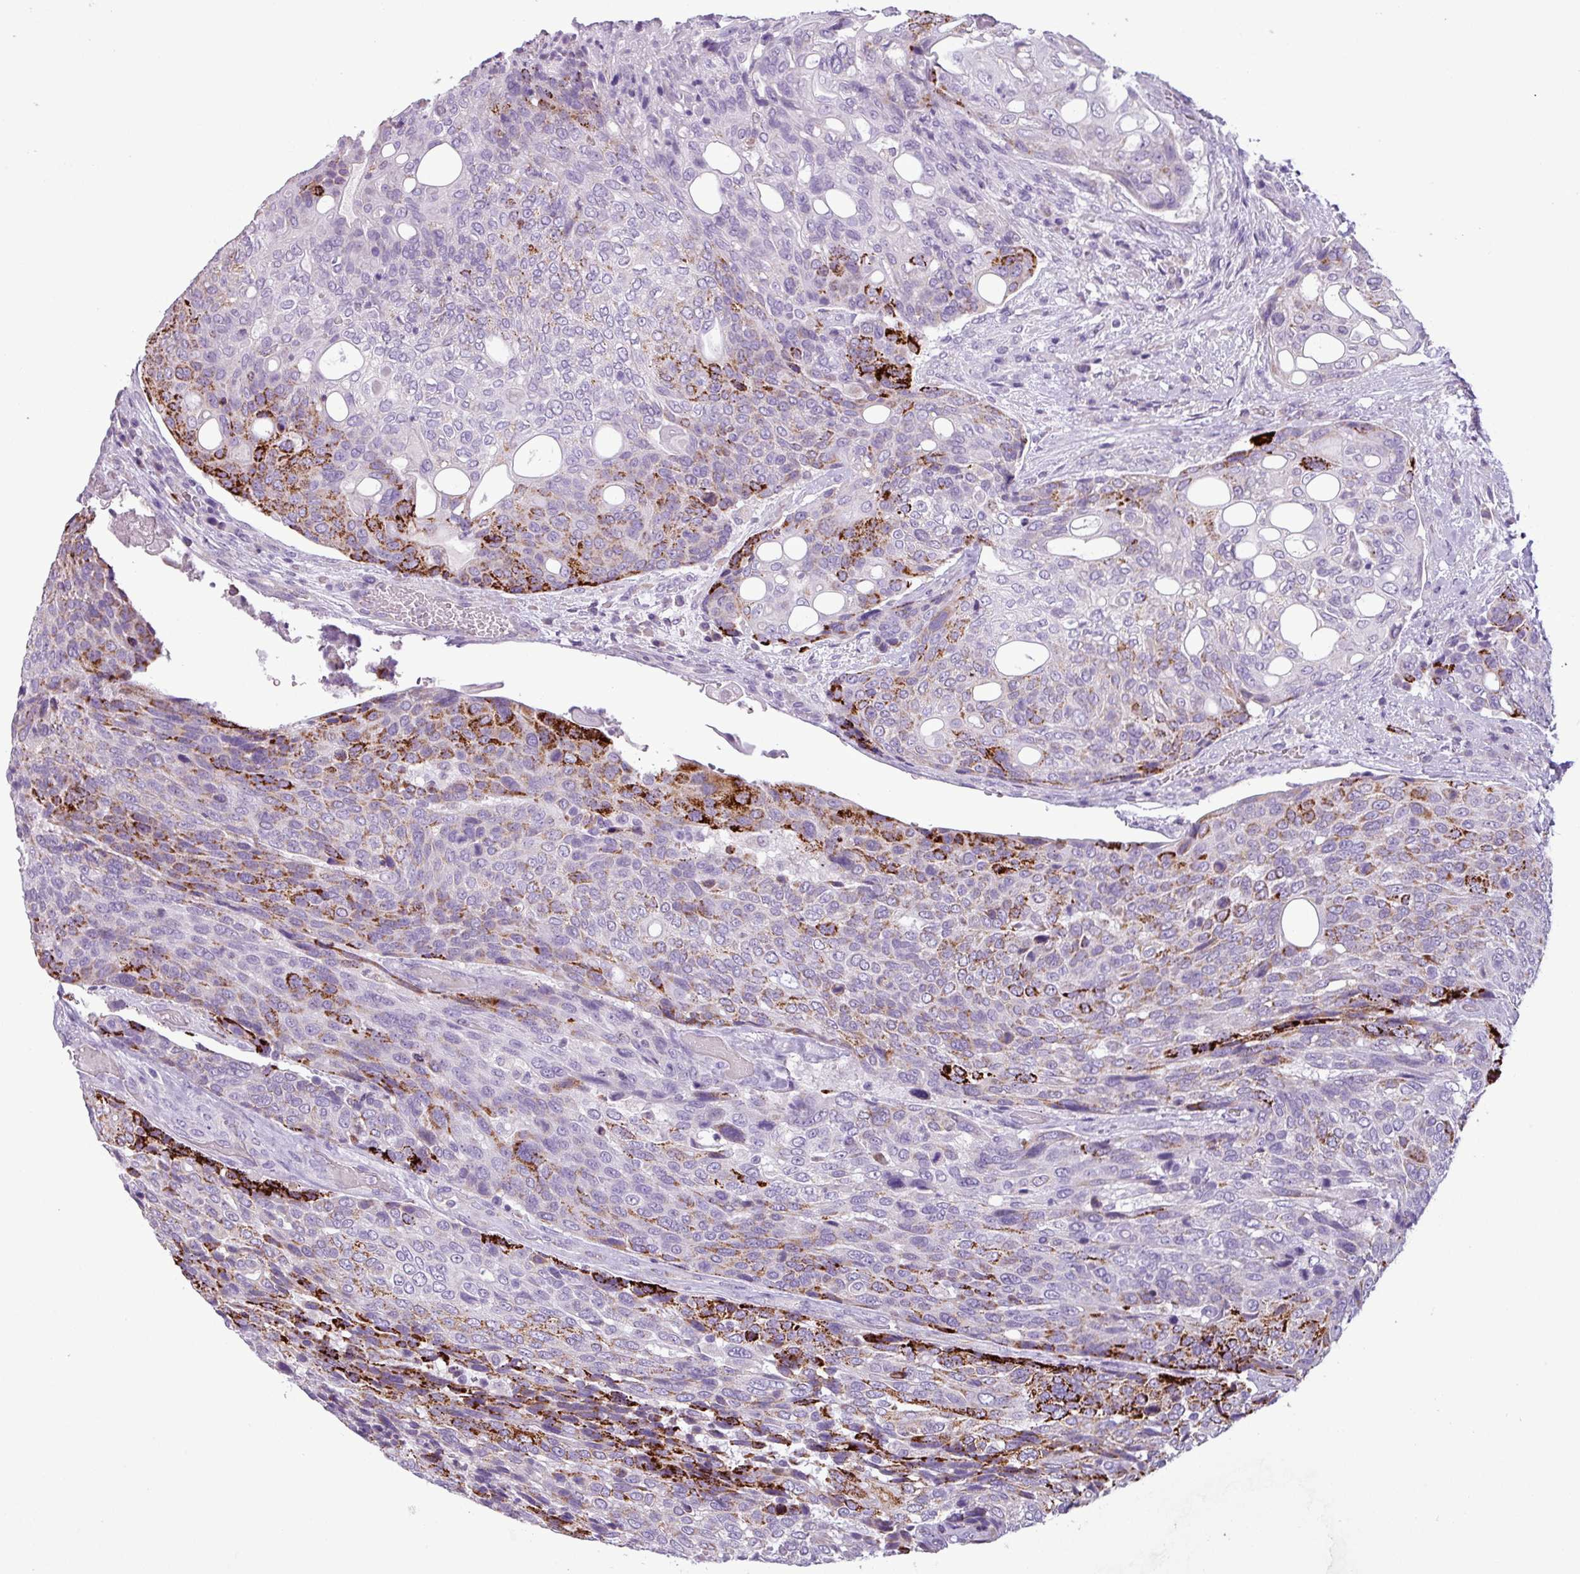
{"staining": {"intensity": "strong", "quantity": "<25%", "location": "cytoplasmic/membranous"}, "tissue": "urothelial cancer", "cell_type": "Tumor cells", "image_type": "cancer", "snomed": [{"axis": "morphology", "description": "Urothelial carcinoma, High grade"}, {"axis": "topography", "description": "Urinary bladder"}], "caption": "This is an image of immunohistochemistry staining of high-grade urothelial carcinoma, which shows strong positivity in the cytoplasmic/membranous of tumor cells.", "gene": "ZNF667", "patient": {"sex": "female", "age": 70}}